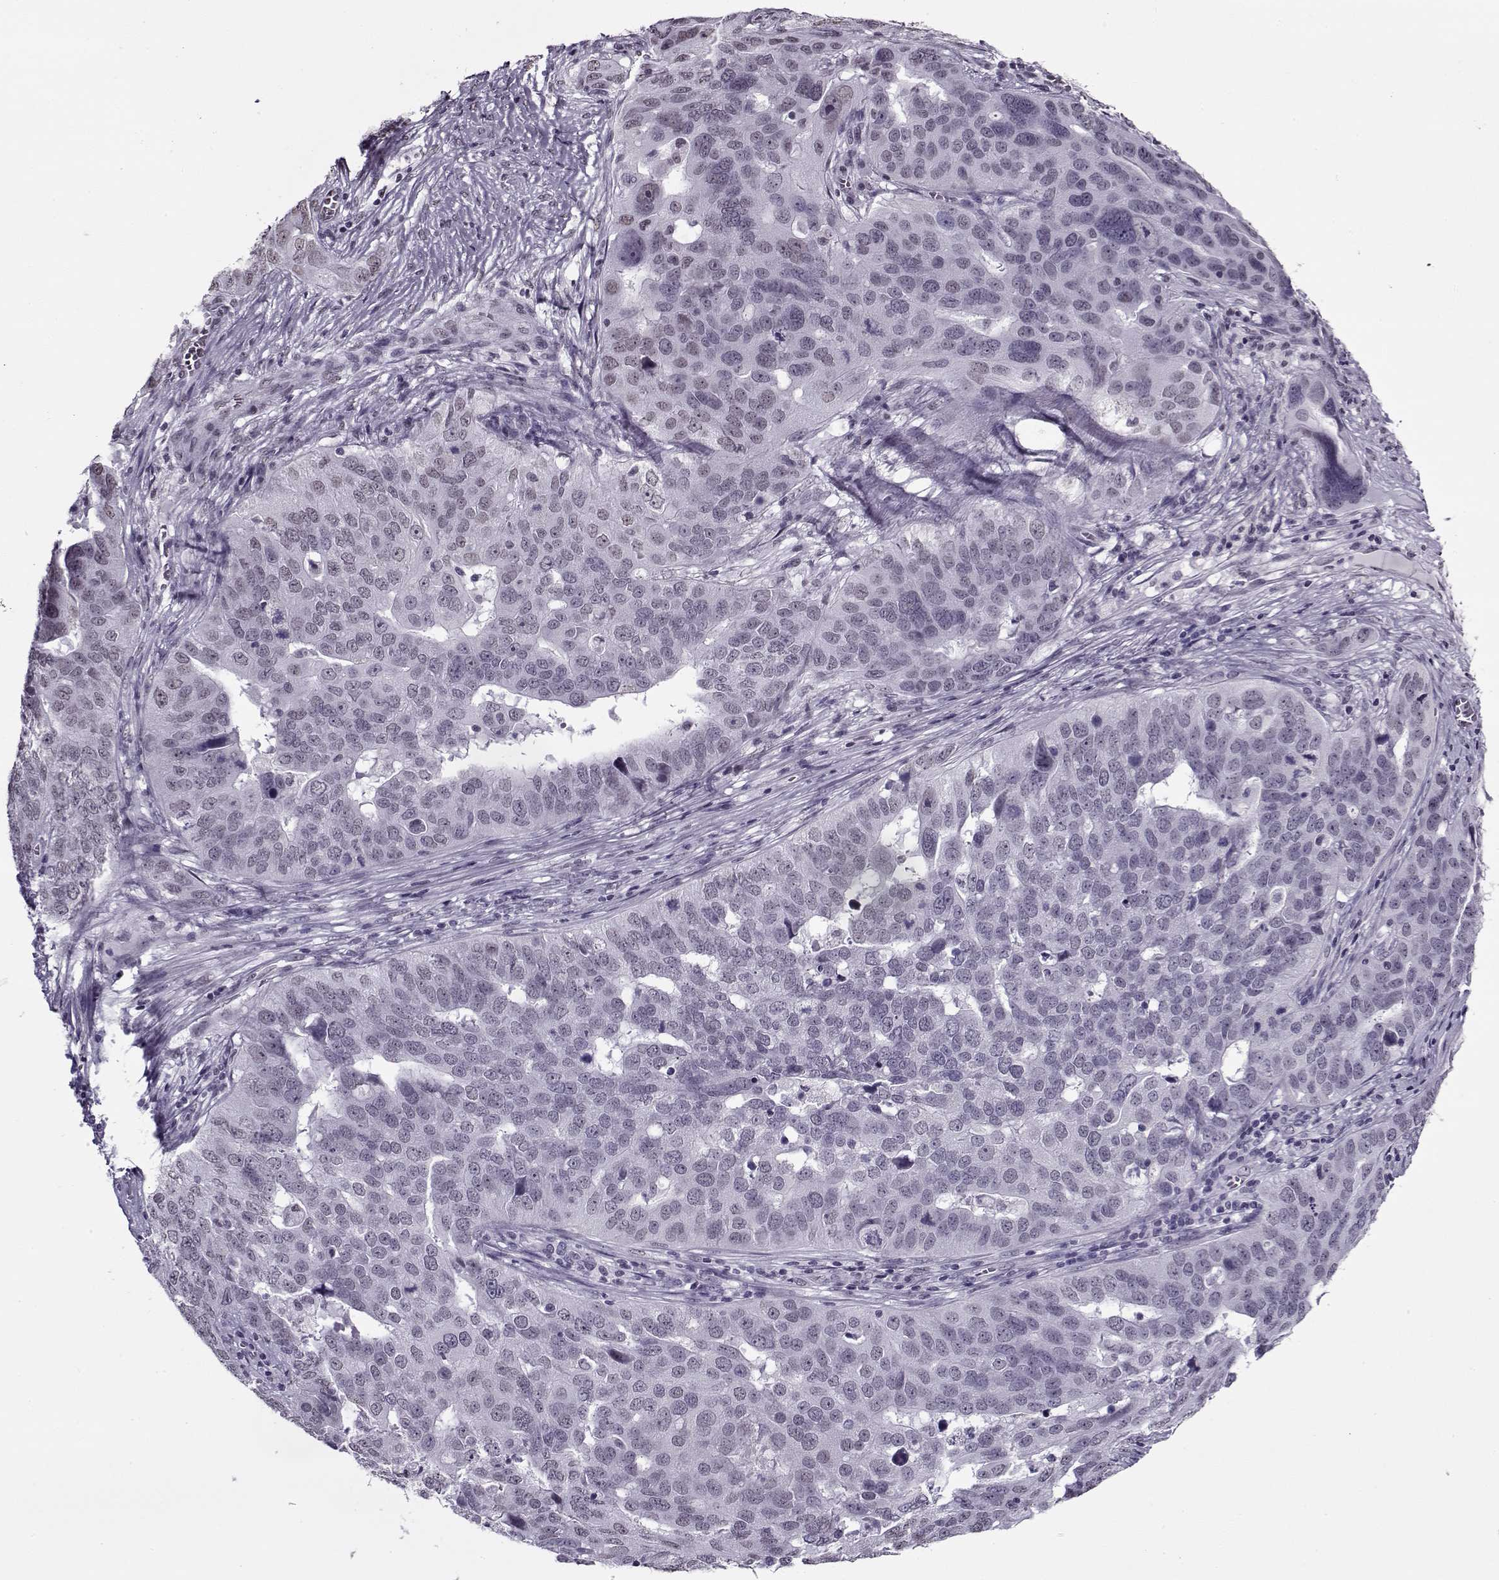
{"staining": {"intensity": "negative", "quantity": "none", "location": "none"}, "tissue": "ovarian cancer", "cell_type": "Tumor cells", "image_type": "cancer", "snomed": [{"axis": "morphology", "description": "Carcinoma, endometroid"}, {"axis": "topography", "description": "Soft tissue"}, {"axis": "topography", "description": "Ovary"}], "caption": "Immunohistochemistry (IHC) micrograph of endometroid carcinoma (ovarian) stained for a protein (brown), which shows no positivity in tumor cells.", "gene": "PRMT8", "patient": {"sex": "female", "age": 52}}